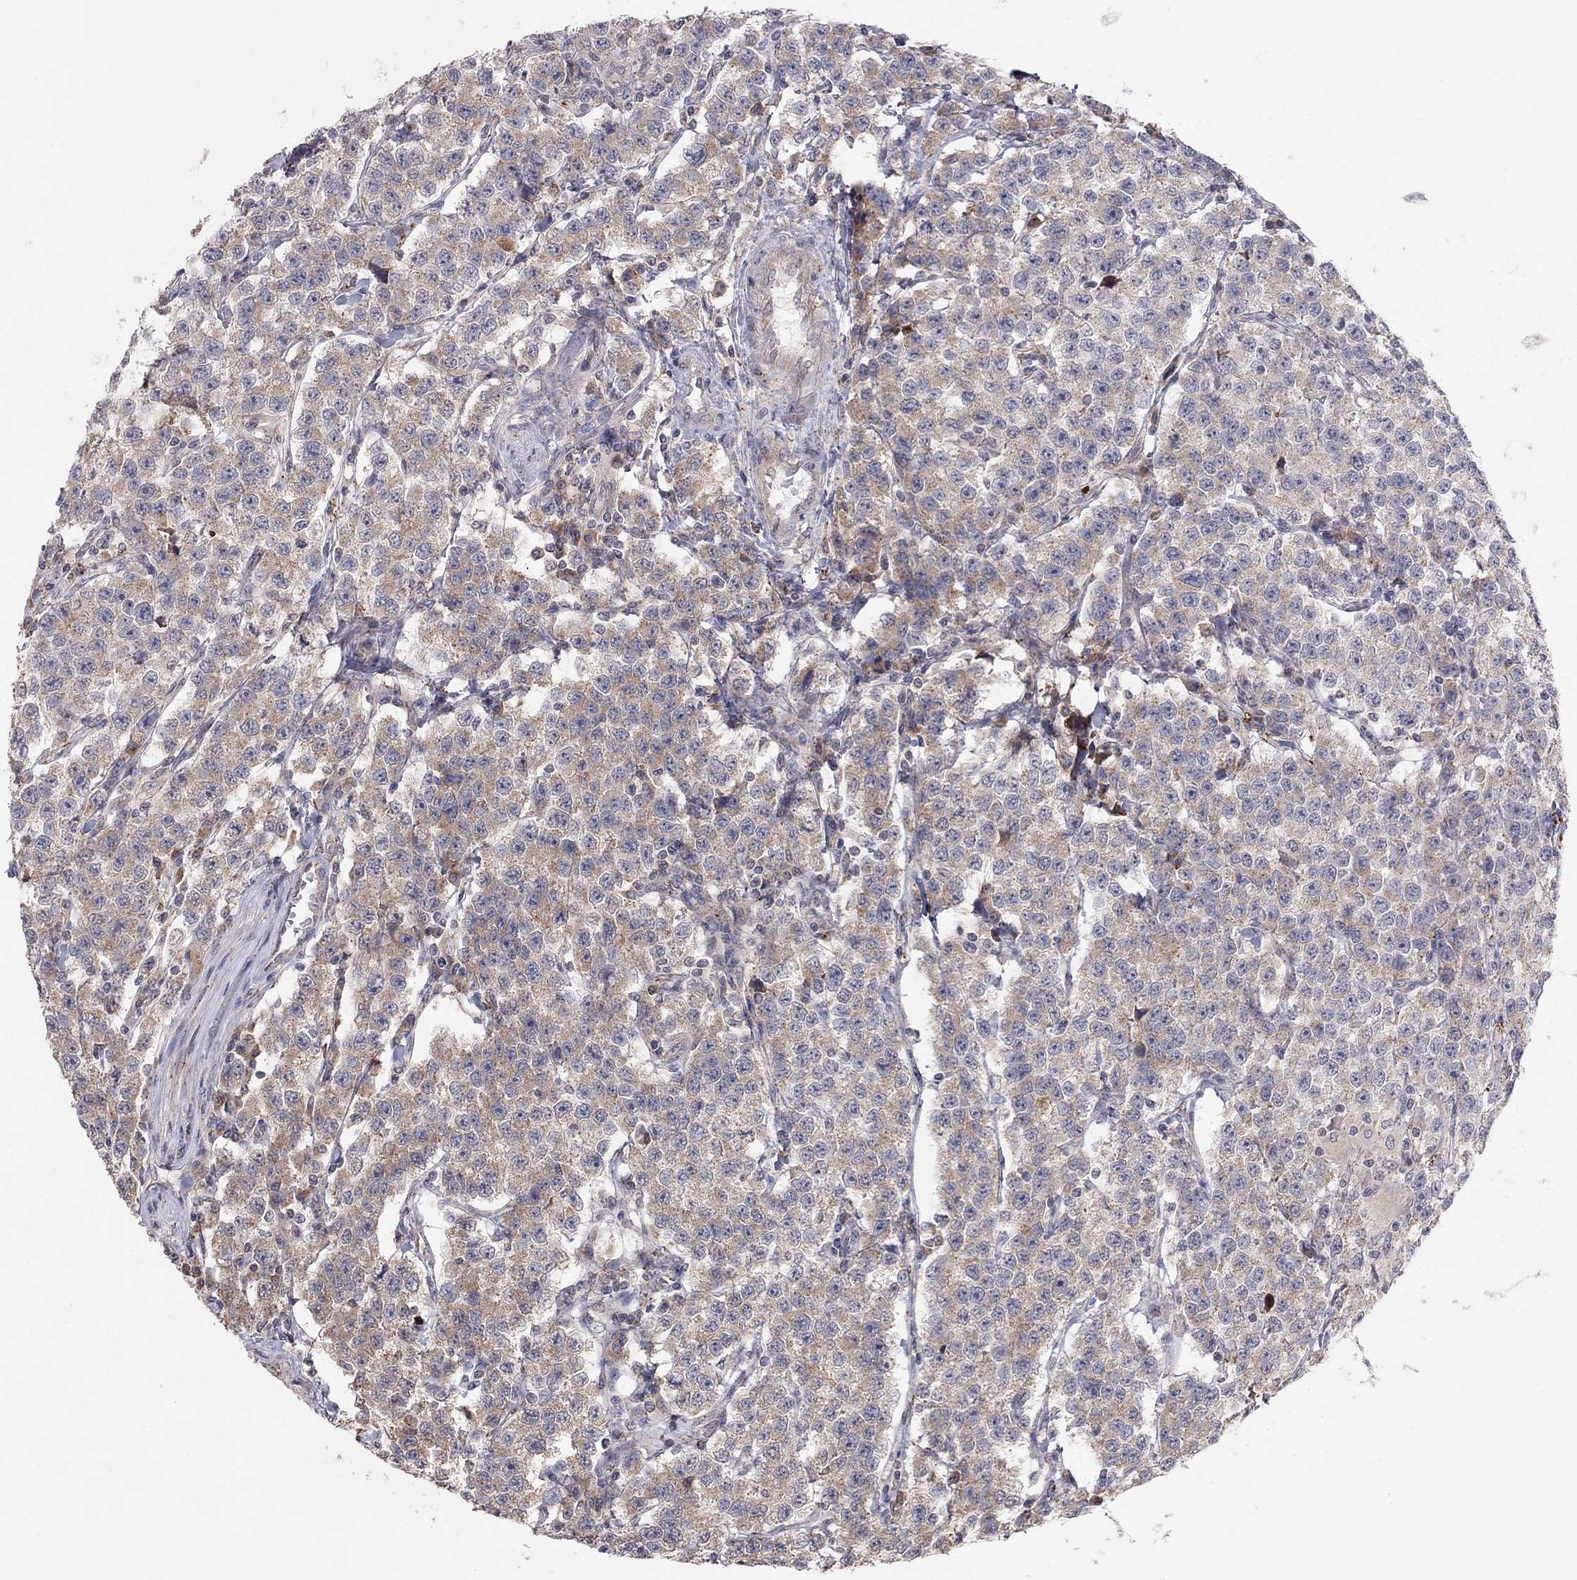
{"staining": {"intensity": "weak", "quantity": ">75%", "location": "cytoplasmic/membranous"}, "tissue": "testis cancer", "cell_type": "Tumor cells", "image_type": "cancer", "snomed": [{"axis": "morphology", "description": "Seminoma, NOS"}, {"axis": "topography", "description": "Testis"}], "caption": "The micrograph exhibits a brown stain indicating the presence of a protein in the cytoplasmic/membranous of tumor cells in testis cancer (seminoma). The staining was performed using DAB, with brown indicating positive protein expression. Nuclei are stained blue with hematoxylin.", "gene": "CRACDL", "patient": {"sex": "male", "age": 59}}